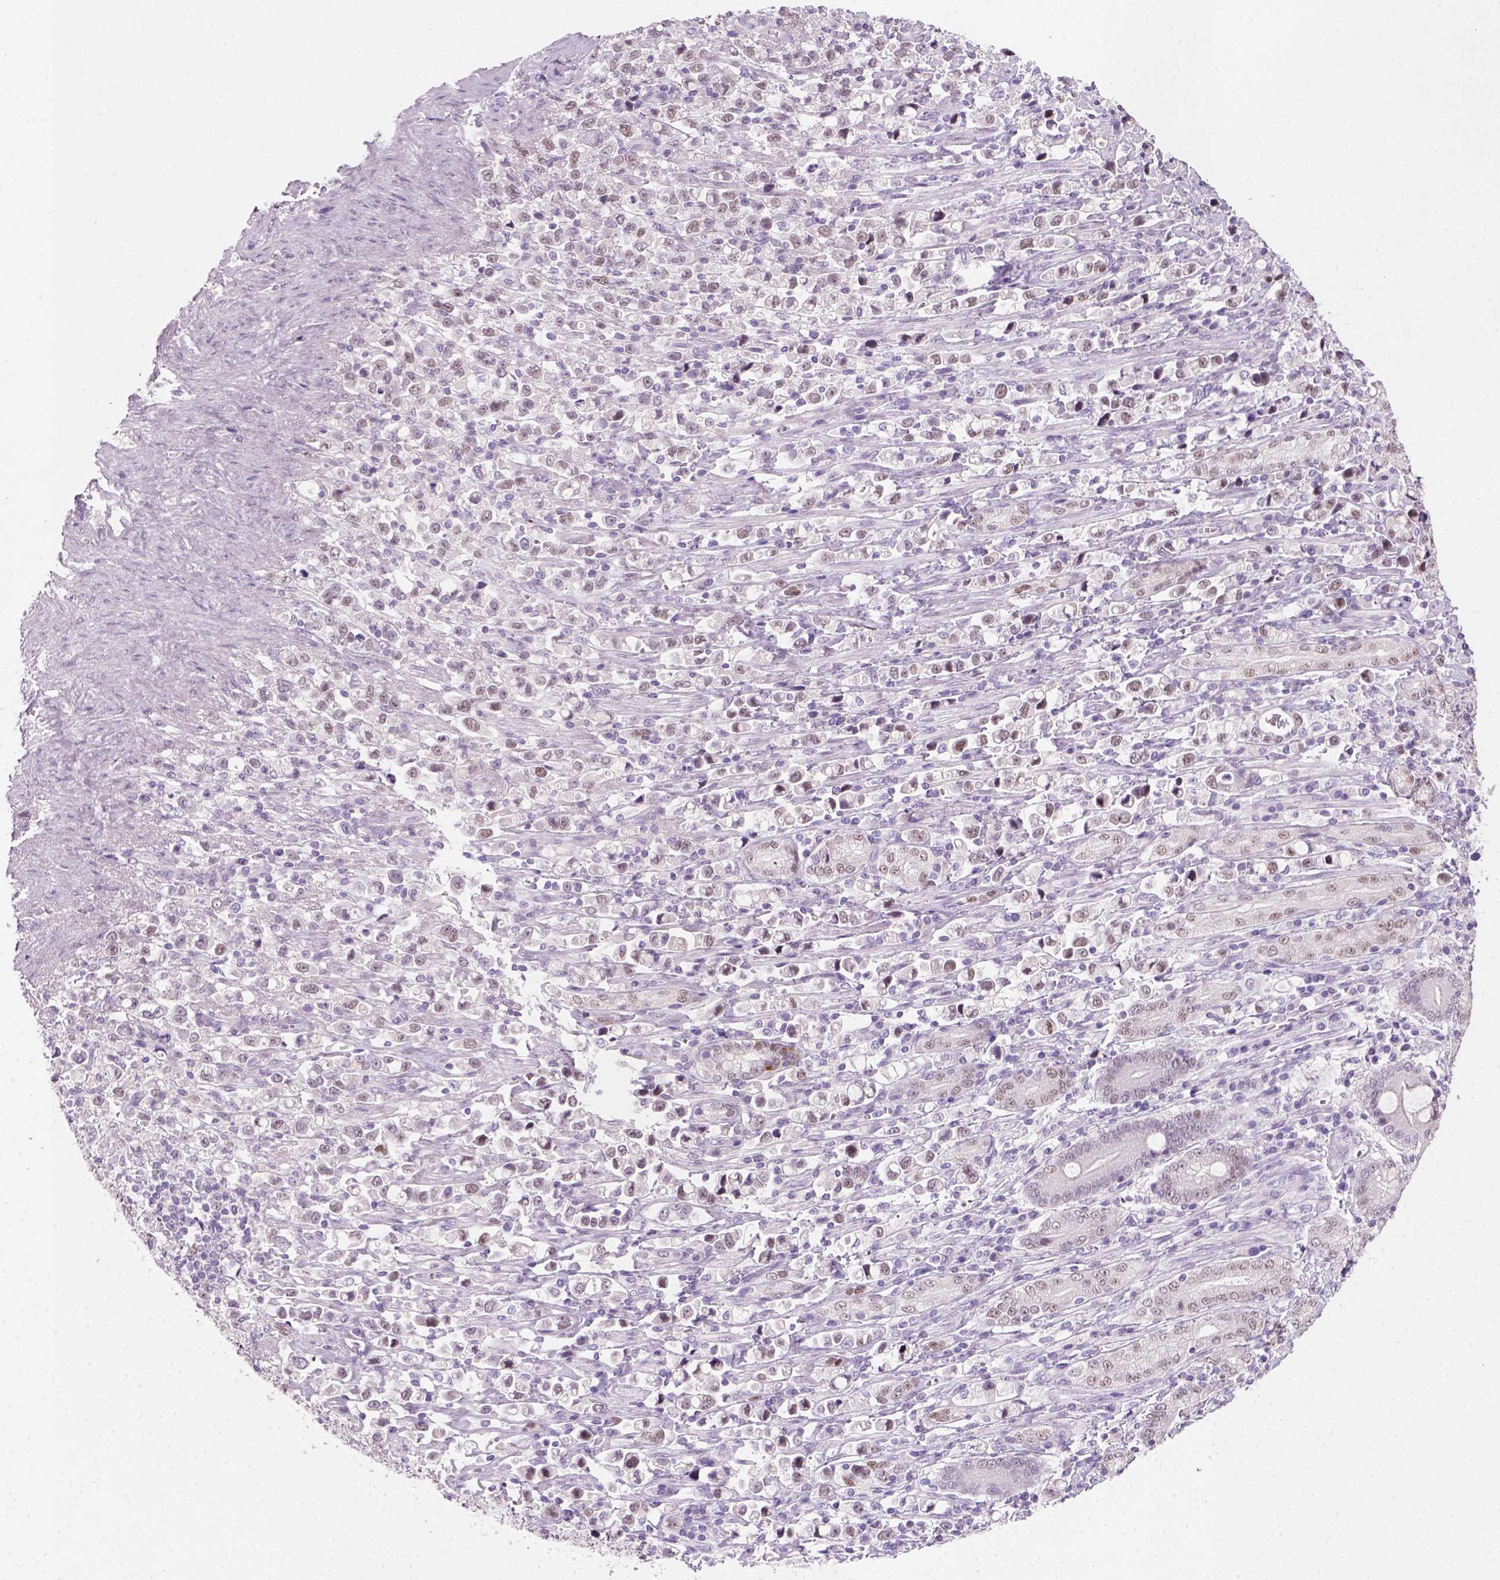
{"staining": {"intensity": "weak", "quantity": ">75%", "location": "nuclear"}, "tissue": "stomach cancer", "cell_type": "Tumor cells", "image_type": "cancer", "snomed": [{"axis": "morphology", "description": "Adenocarcinoma, NOS"}, {"axis": "topography", "description": "Stomach"}], "caption": "The immunohistochemical stain highlights weak nuclear staining in tumor cells of stomach cancer (adenocarcinoma) tissue. Immunohistochemistry stains the protein of interest in brown and the nuclei are stained blue.", "gene": "ZMAT4", "patient": {"sex": "male", "age": 63}}